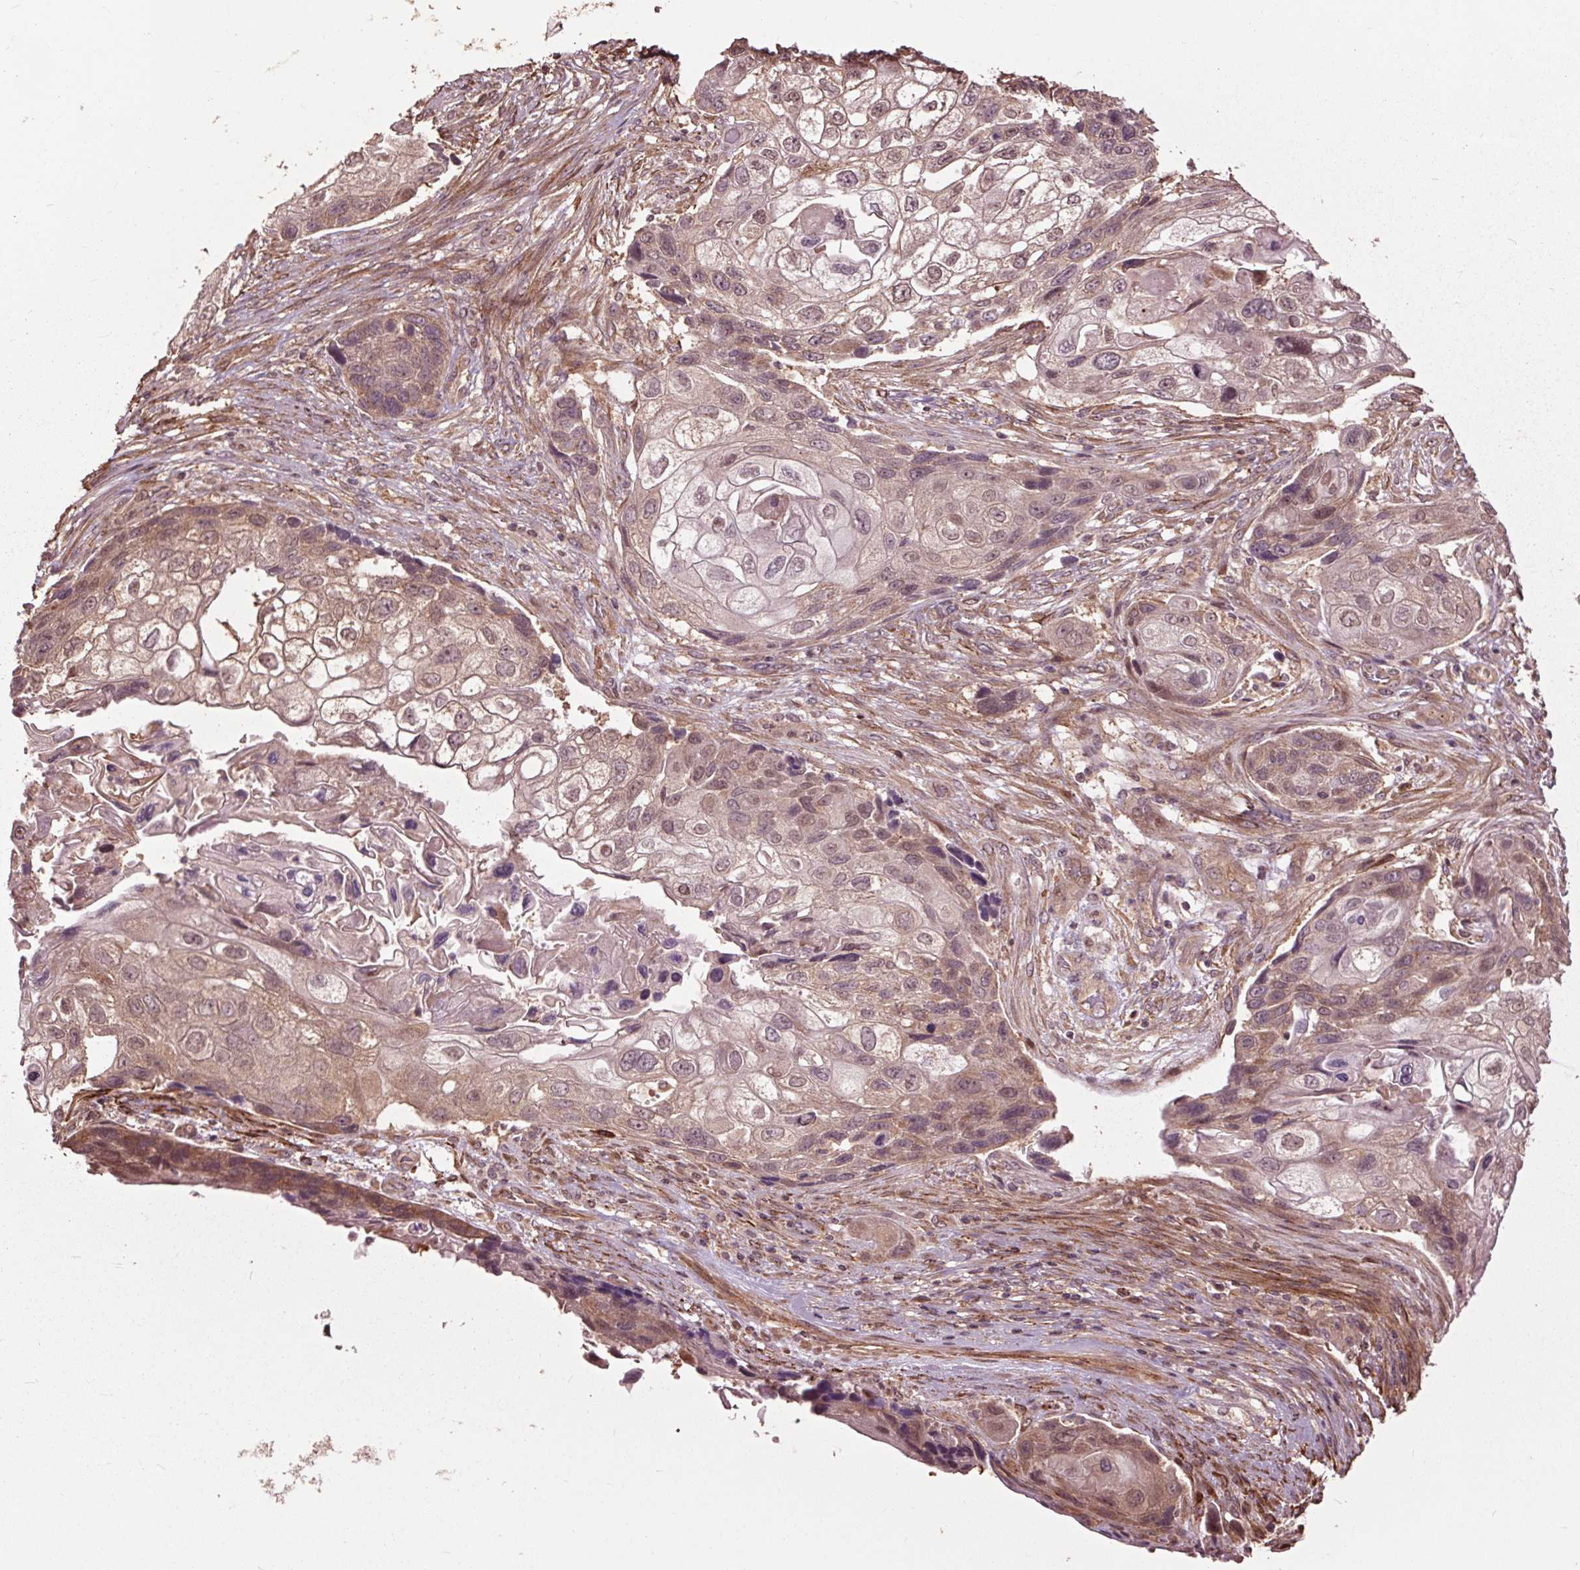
{"staining": {"intensity": "weak", "quantity": ">75%", "location": "cytoplasmic/membranous,nuclear"}, "tissue": "lung cancer", "cell_type": "Tumor cells", "image_type": "cancer", "snomed": [{"axis": "morphology", "description": "Squamous cell carcinoma, NOS"}, {"axis": "topography", "description": "Lung"}], "caption": "Tumor cells exhibit low levels of weak cytoplasmic/membranous and nuclear expression in about >75% of cells in lung squamous cell carcinoma.", "gene": "CEP95", "patient": {"sex": "male", "age": 69}}